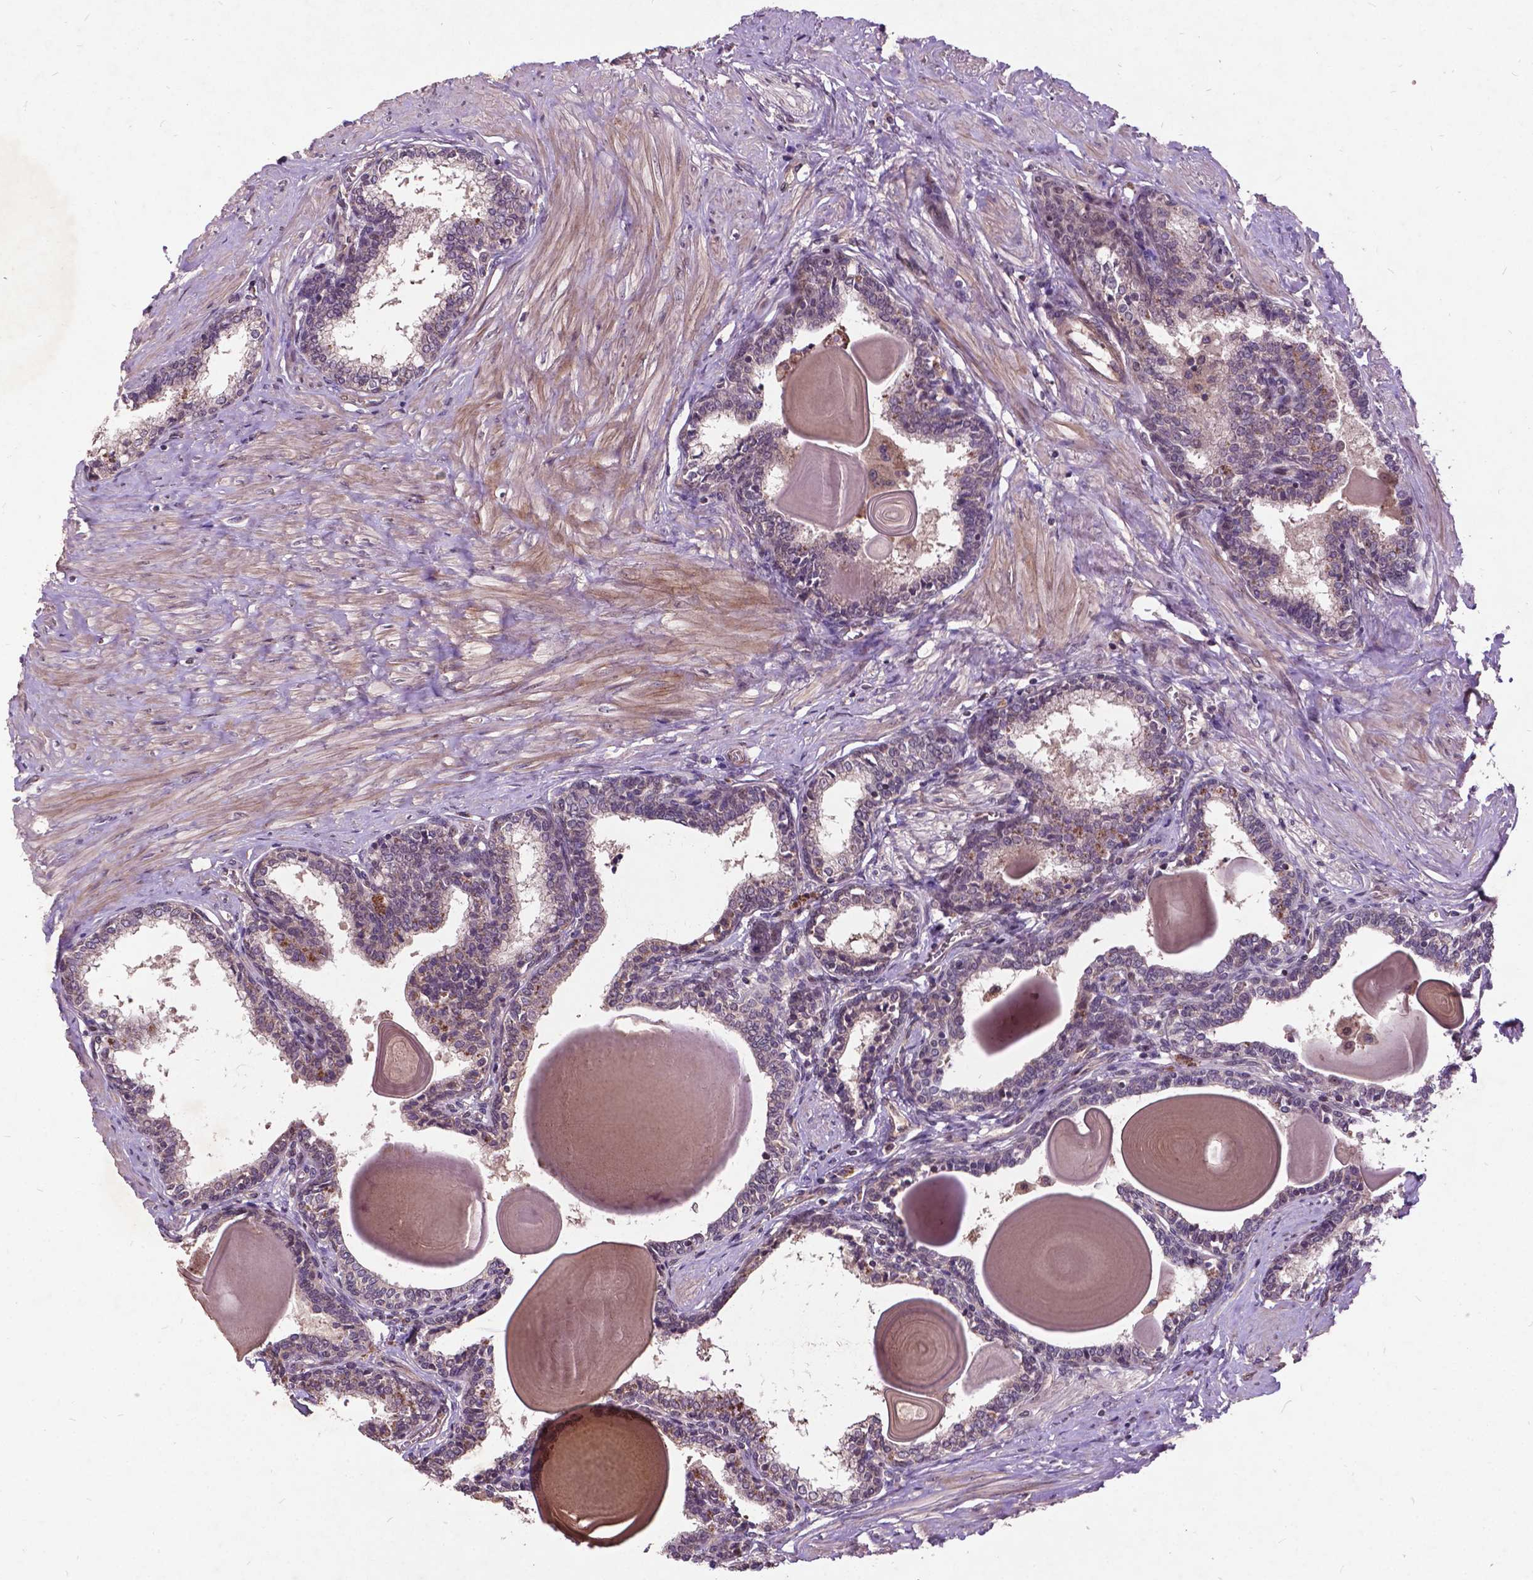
{"staining": {"intensity": "weak", "quantity": "<25%", "location": "cytoplasmic/membranous"}, "tissue": "prostate", "cell_type": "Glandular cells", "image_type": "normal", "snomed": [{"axis": "morphology", "description": "Normal tissue, NOS"}, {"axis": "topography", "description": "Prostate"}], "caption": "The IHC image has no significant positivity in glandular cells of prostate.", "gene": "AP1S3", "patient": {"sex": "male", "age": 55}}